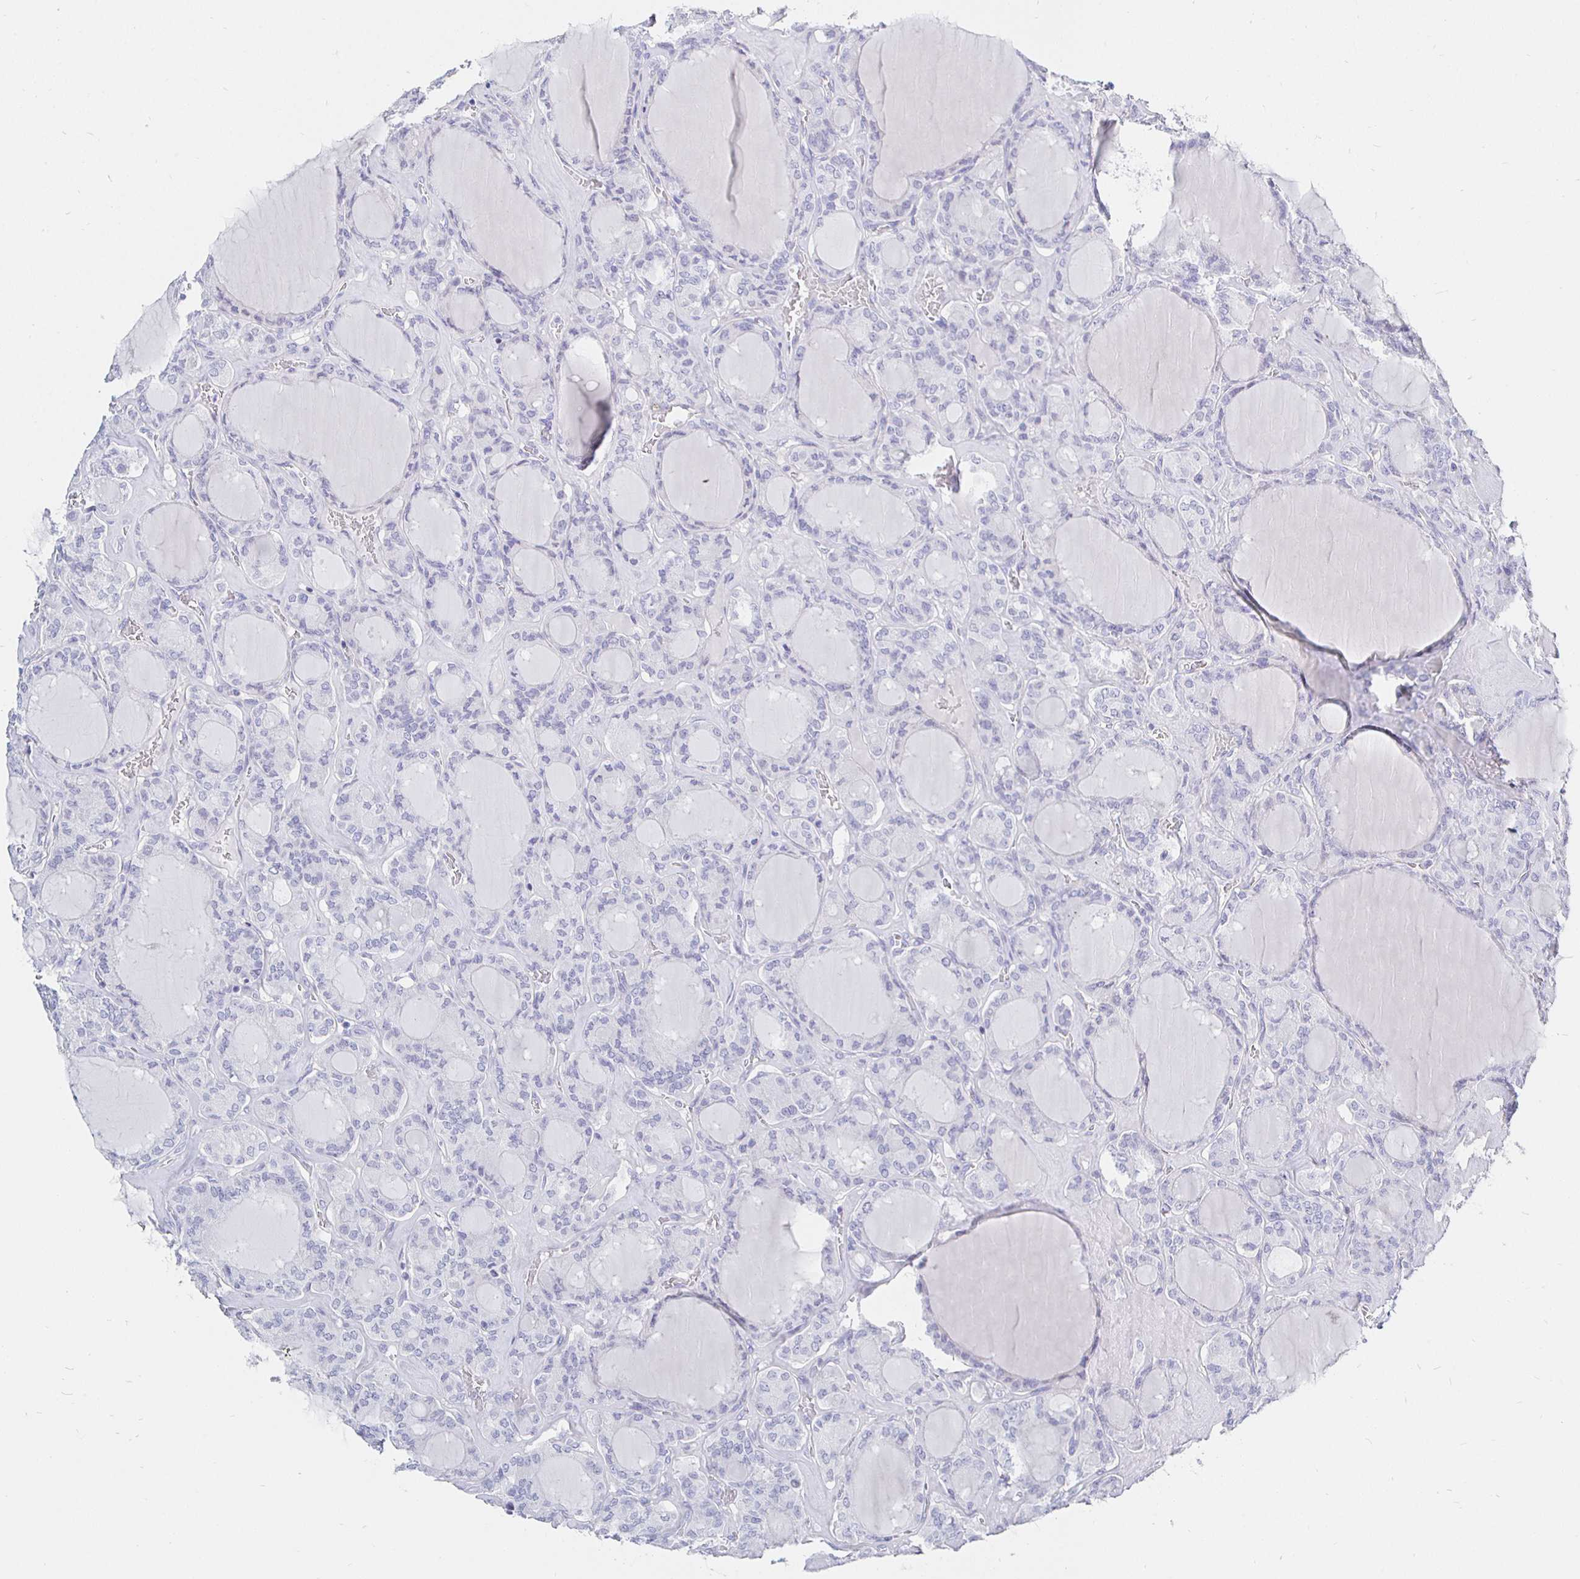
{"staining": {"intensity": "negative", "quantity": "none", "location": "none"}, "tissue": "thyroid cancer", "cell_type": "Tumor cells", "image_type": "cancer", "snomed": [{"axis": "morphology", "description": "Papillary adenocarcinoma, NOS"}, {"axis": "topography", "description": "Thyroid gland"}], "caption": "Micrograph shows no significant protein expression in tumor cells of thyroid papillary adenocarcinoma. The staining is performed using DAB (3,3'-diaminobenzidine) brown chromogen with nuclei counter-stained in using hematoxylin.", "gene": "CR2", "patient": {"sex": "male", "age": 87}}